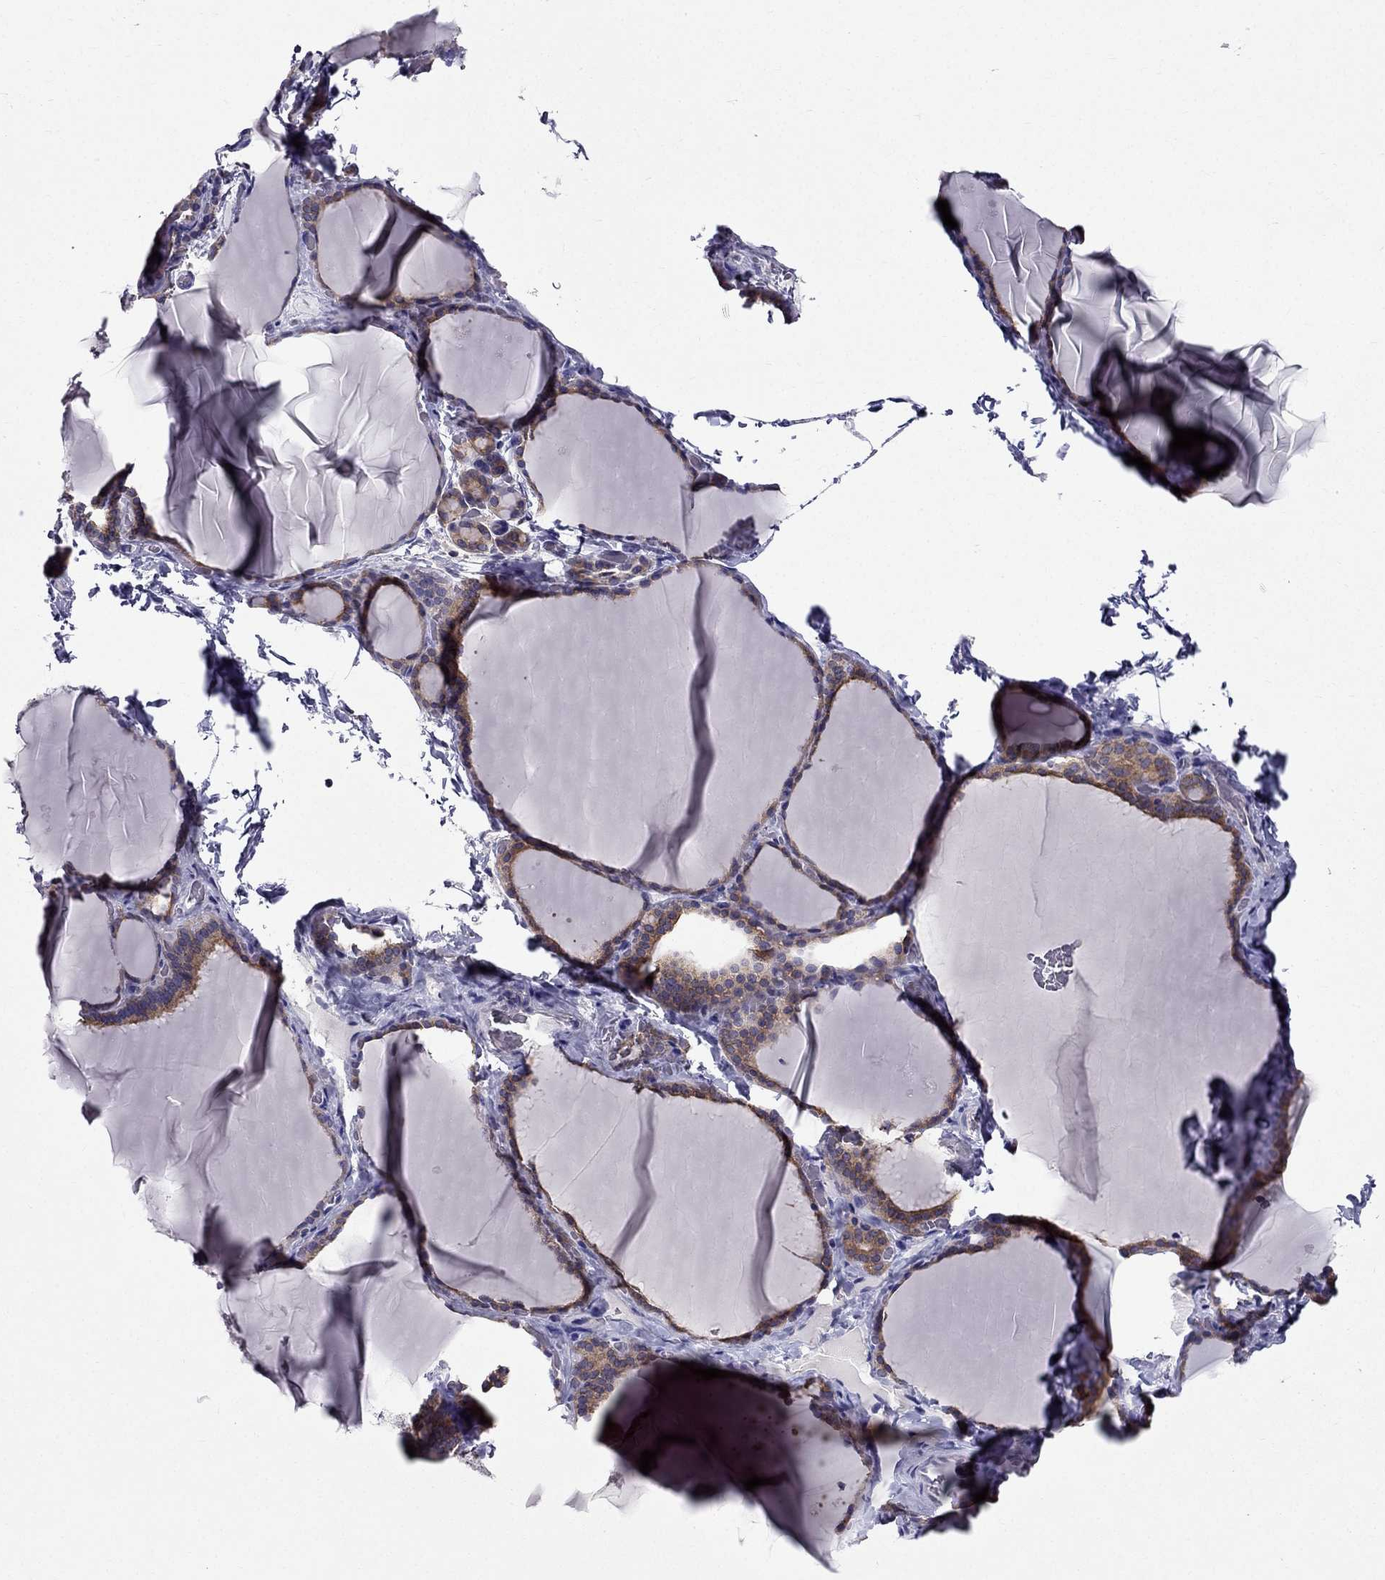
{"staining": {"intensity": "moderate", "quantity": "25%-75%", "location": "cytoplasmic/membranous"}, "tissue": "thyroid gland", "cell_type": "Glandular cells", "image_type": "normal", "snomed": [{"axis": "morphology", "description": "Normal tissue, NOS"}, {"axis": "morphology", "description": "Hyperplasia, NOS"}, {"axis": "topography", "description": "Thyroid gland"}], "caption": "Normal thyroid gland was stained to show a protein in brown. There is medium levels of moderate cytoplasmic/membranous staining in approximately 25%-75% of glandular cells. The protein of interest is shown in brown color, while the nuclei are stained blue.", "gene": "AAK1", "patient": {"sex": "female", "age": 27}}